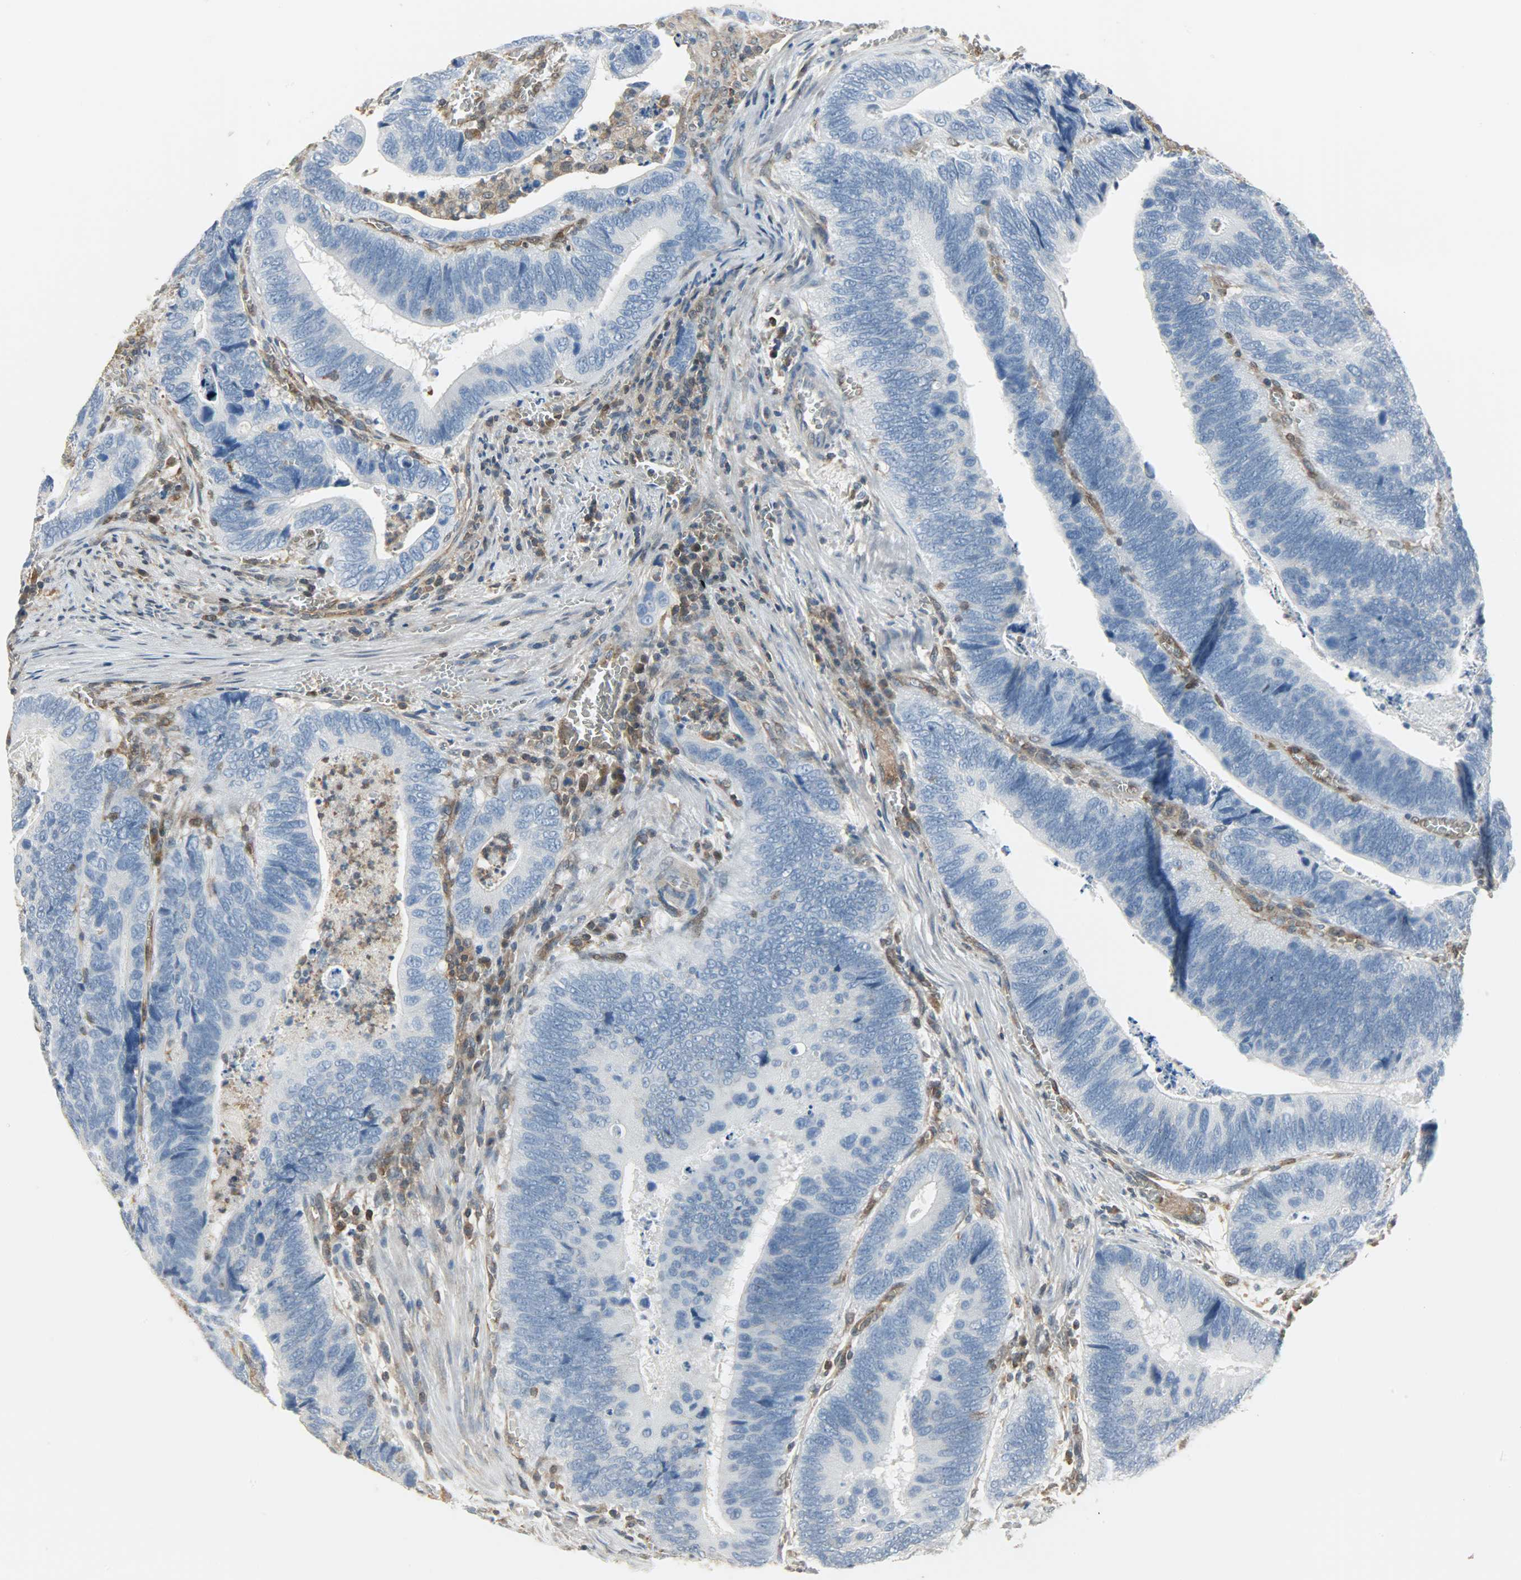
{"staining": {"intensity": "negative", "quantity": "none", "location": "none"}, "tissue": "colorectal cancer", "cell_type": "Tumor cells", "image_type": "cancer", "snomed": [{"axis": "morphology", "description": "Adenocarcinoma, NOS"}, {"axis": "topography", "description": "Colon"}], "caption": "Colorectal cancer stained for a protein using immunohistochemistry (IHC) demonstrates no expression tumor cells.", "gene": "LDHB", "patient": {"sex": "male", "age": 72}}